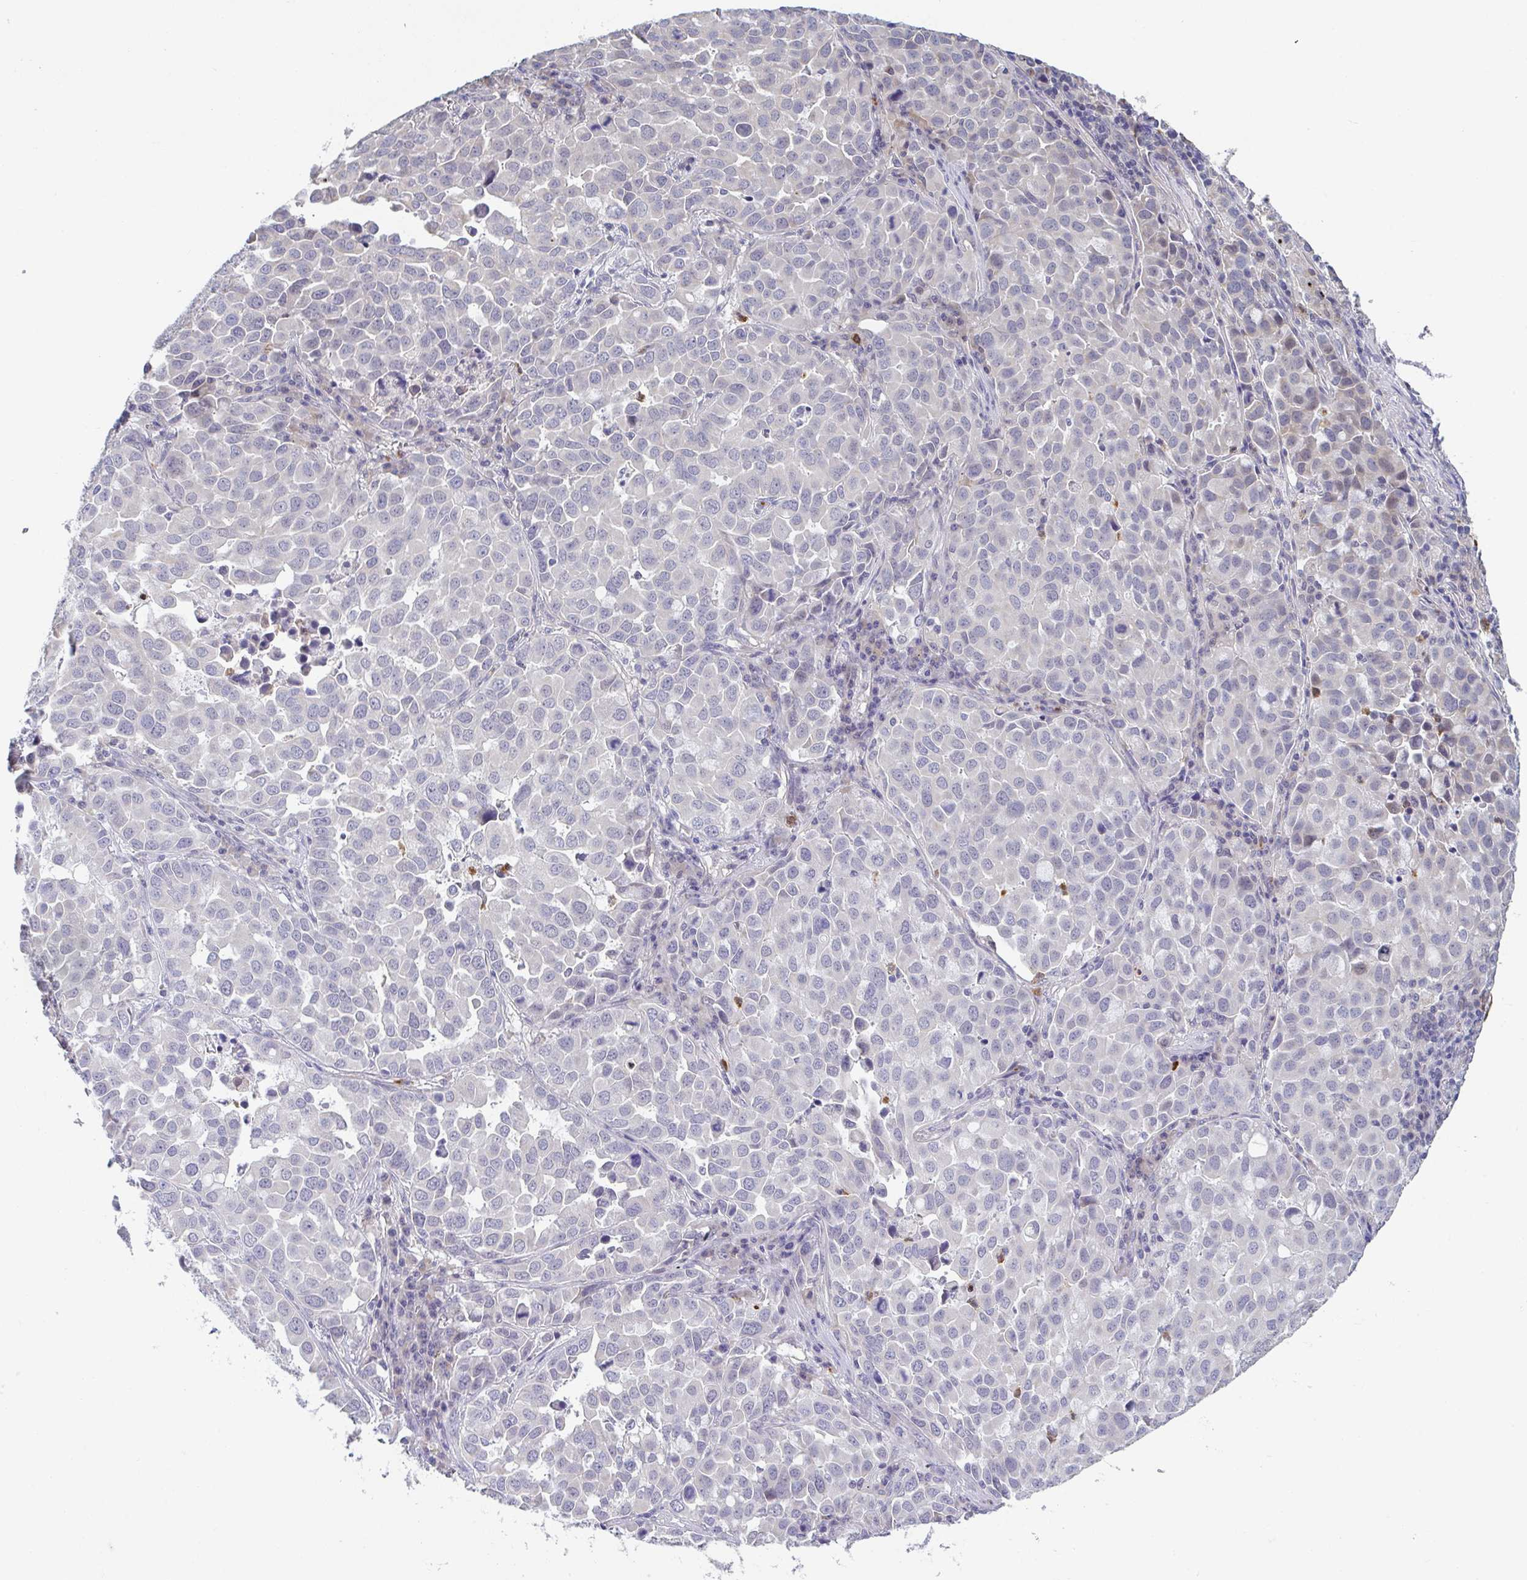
{"staining": {"intensity": "negative", "quantity": "none", "location": "none"}, "tissue": "lung cancer", "cell_type": "Tumor cells", "image_type": "cancer", "snomed": [{"axis": "morphology", "description": "Adenocarcinoma, NOS"}, {"axis": "morphology", "description": "Adenocarcinoma, metastatic, NOS"}, {"axis": "topography", "description": "Lymph node"}, {"axis": "topography", "description": "Lung"}], "caption": "Immunohistochemistry (IHC) of human metastatic adenocarcinoma (lung) shows no positivity in tumor cells.", "gene": "RIOK1", "patient": {"sex": "female", "age": 65}}